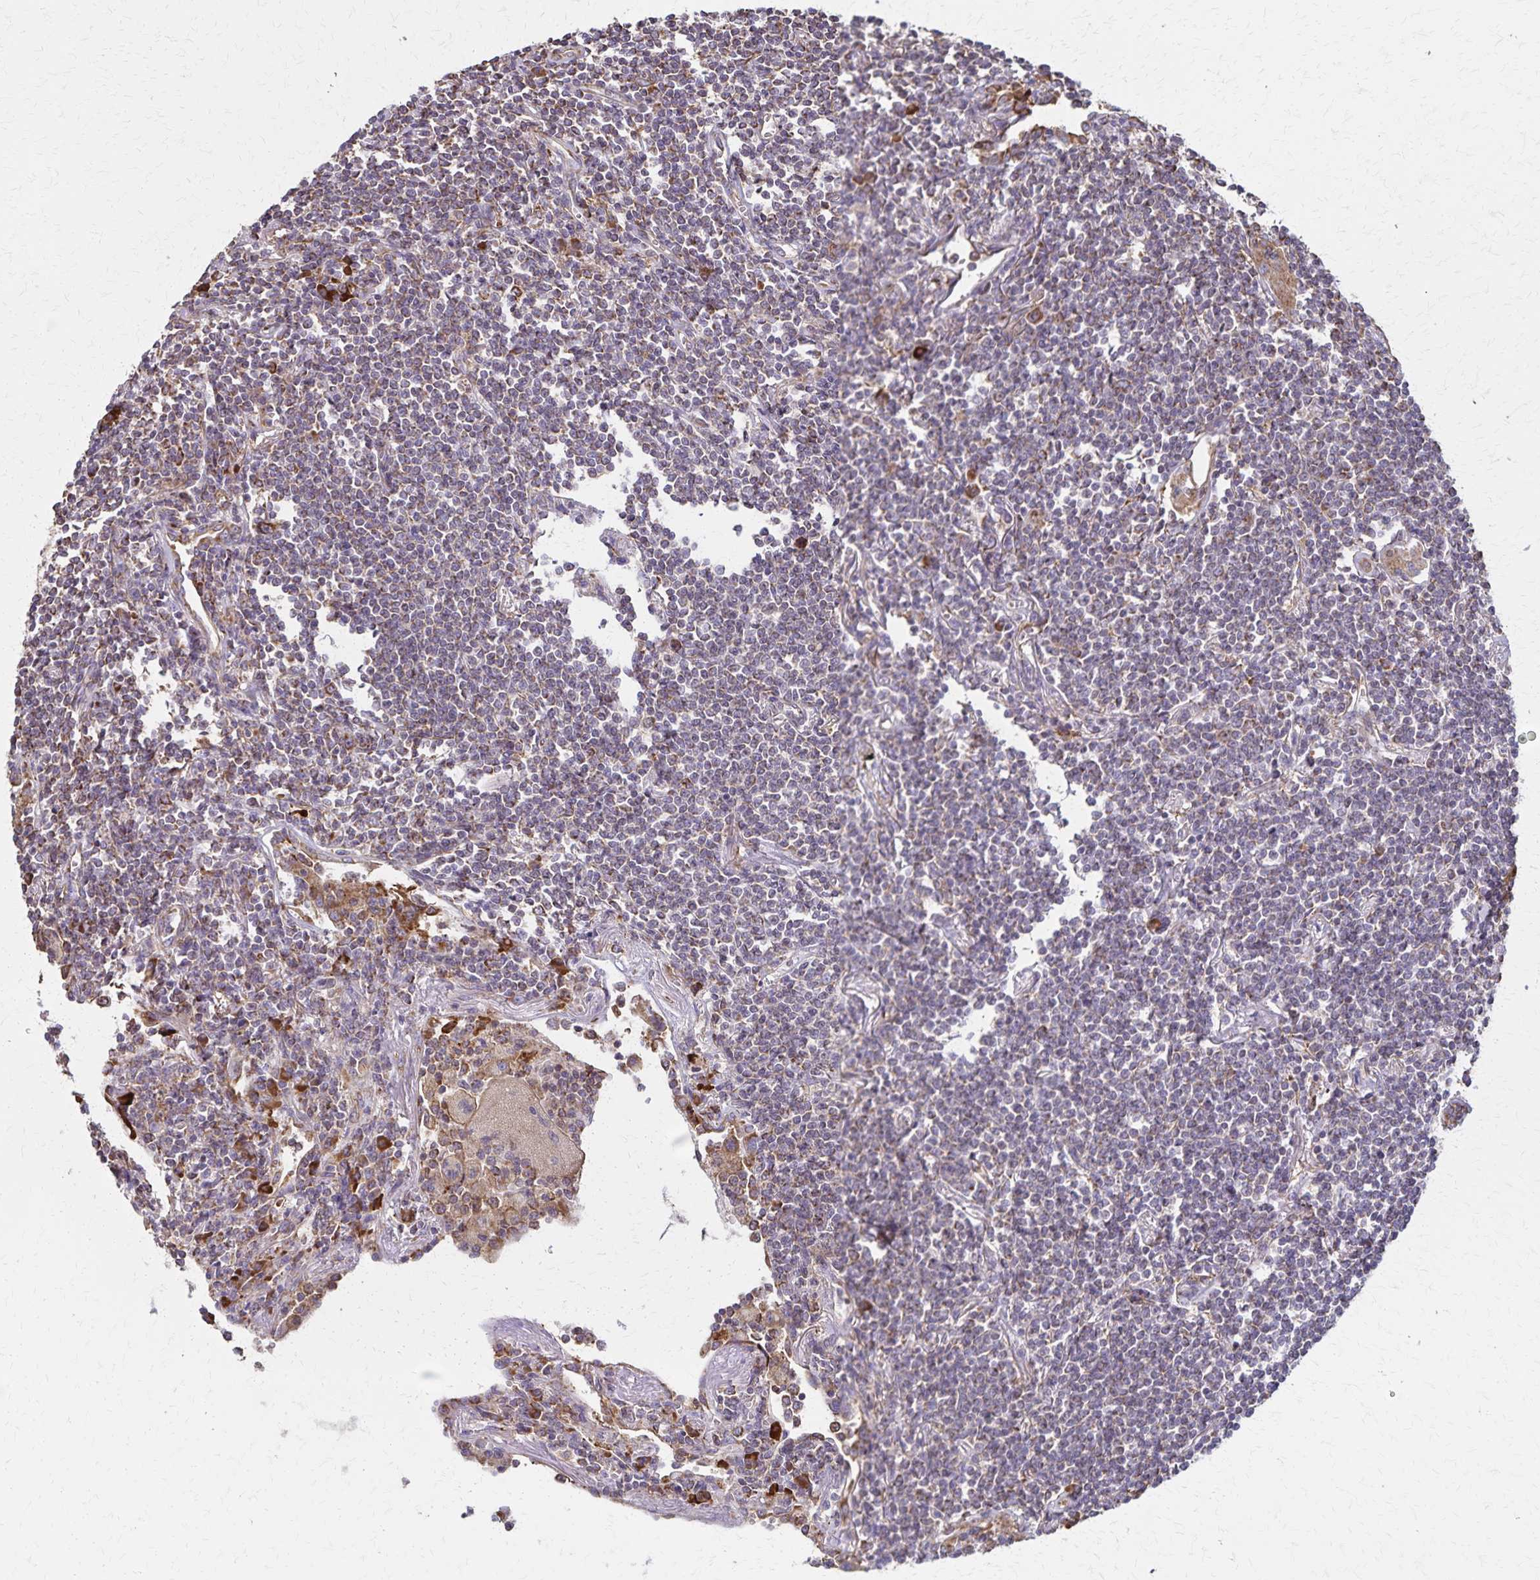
{"staining": {"intensity": "weak", "quantity": ">75%", "location": "cytoplasmic/membranous"}, "tissue": "lymphoma", "cell_type": "Tumor cells", "image_type": "cancer", "snomed": [{"axis": "morphology", "description": "Malignant lymphoma, non-Hodgkin's type, Low grade"}, {"axis": "topography", "description": "Lung"}], "caption": "Protein staining displays weak cytoplasmic/membranous expression in about >75% of tumor cells in lymphoma. (DAB IHC with brightfield microscopy, high magnification).", "gene": "RNF10", "patient": {"sex": "female", "age": 71}}